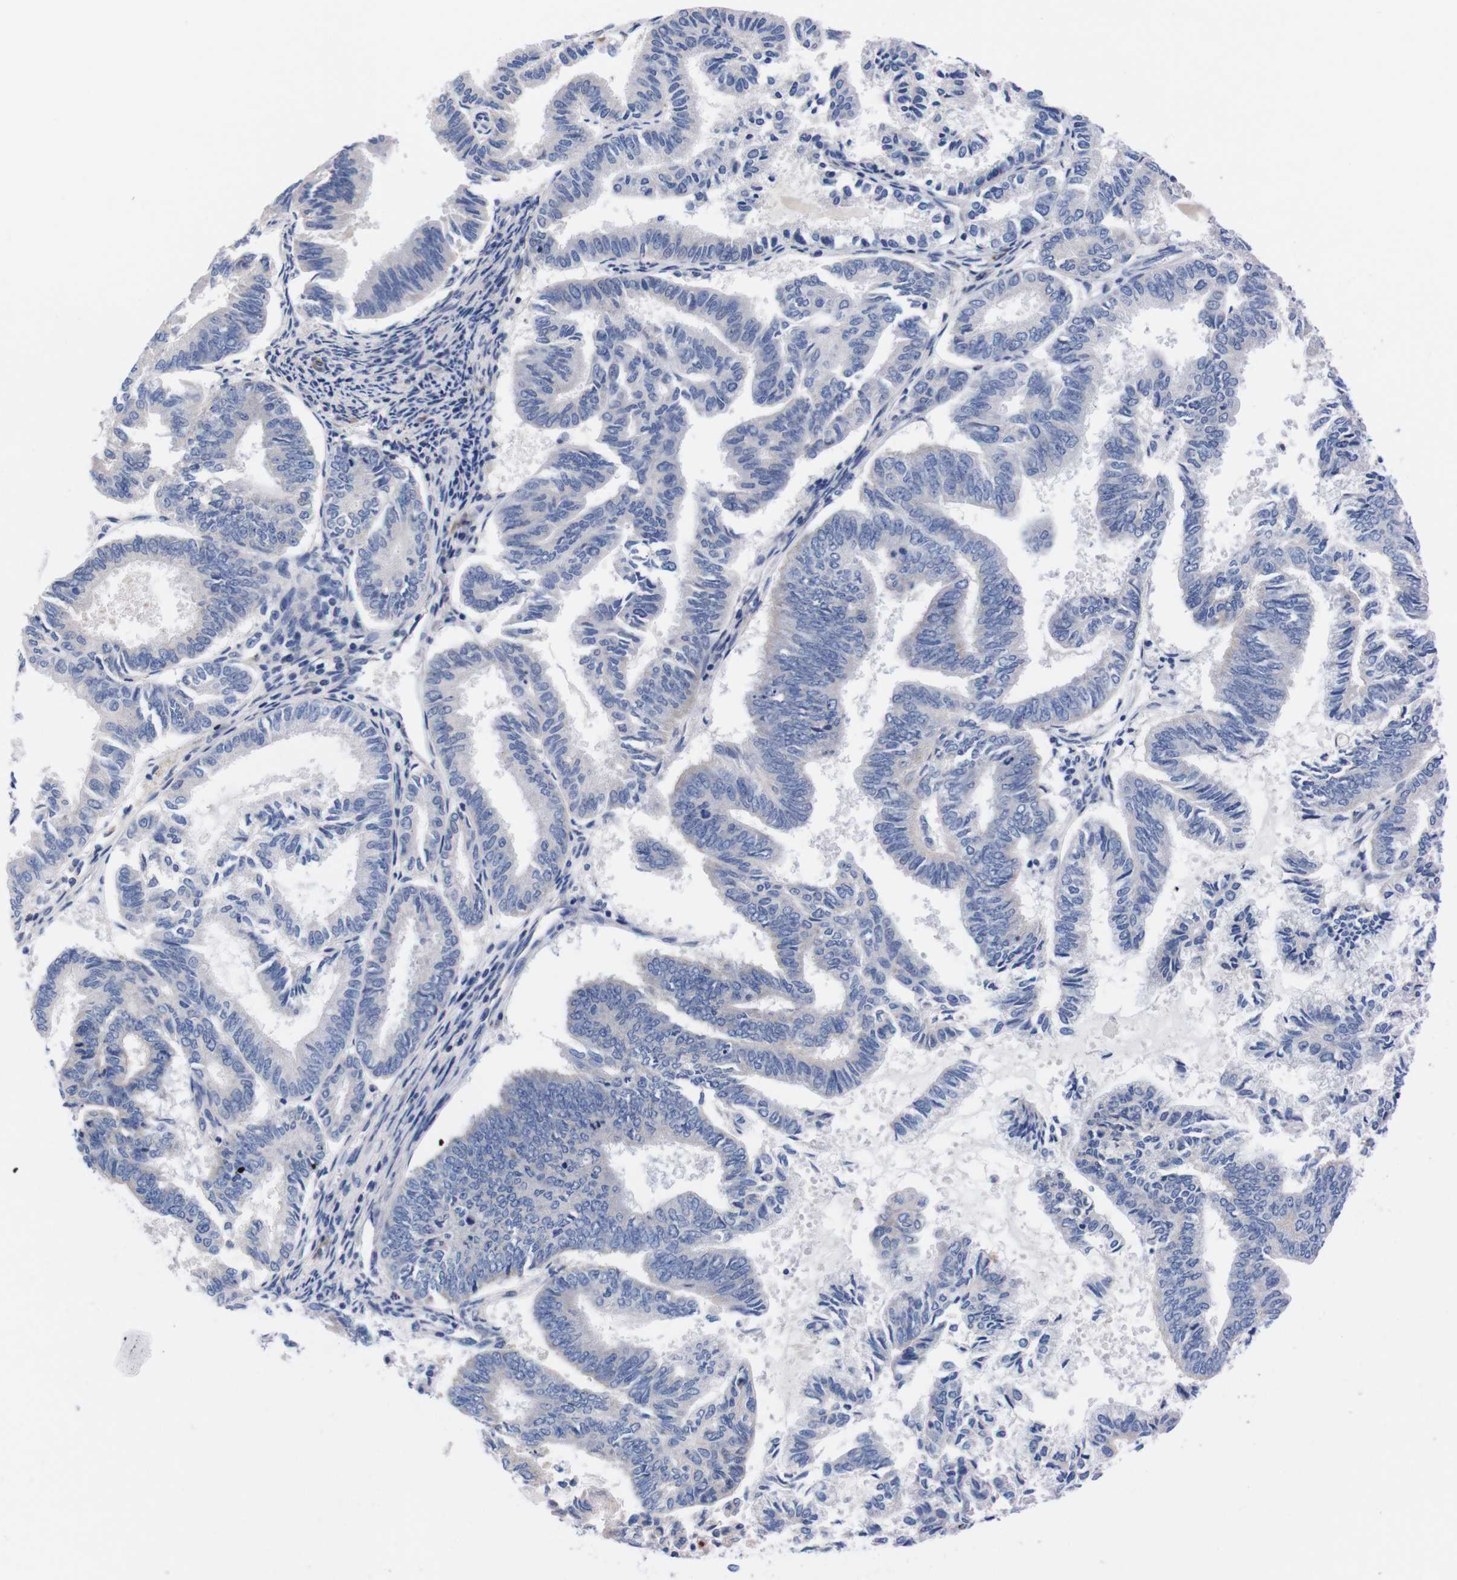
{"staining": {"intensity": "negative", "quantity": "none", "location": "none"}, "tissue": "endometrial cancer", "cell_type": "Tumor cells", "image_type": "cancer", "snomed": [{"axis": "morphology", "description": "Adenocarcinoma, NOS"}, {"axis": "topography", "description": "Endometrium"}], "caption": "Protein analysis of adenocarcinoma (endometrial) reveals no significant expression in tumor cells. (Stains: DAB (3,3'-diaminobenzidine) immunohistochemistry with hematoxylin counter stain, Microscopy: brightfield microscopy at high magnification).", "gene": "FAM210A", "patient": {"sex": "female", "age": 86}}